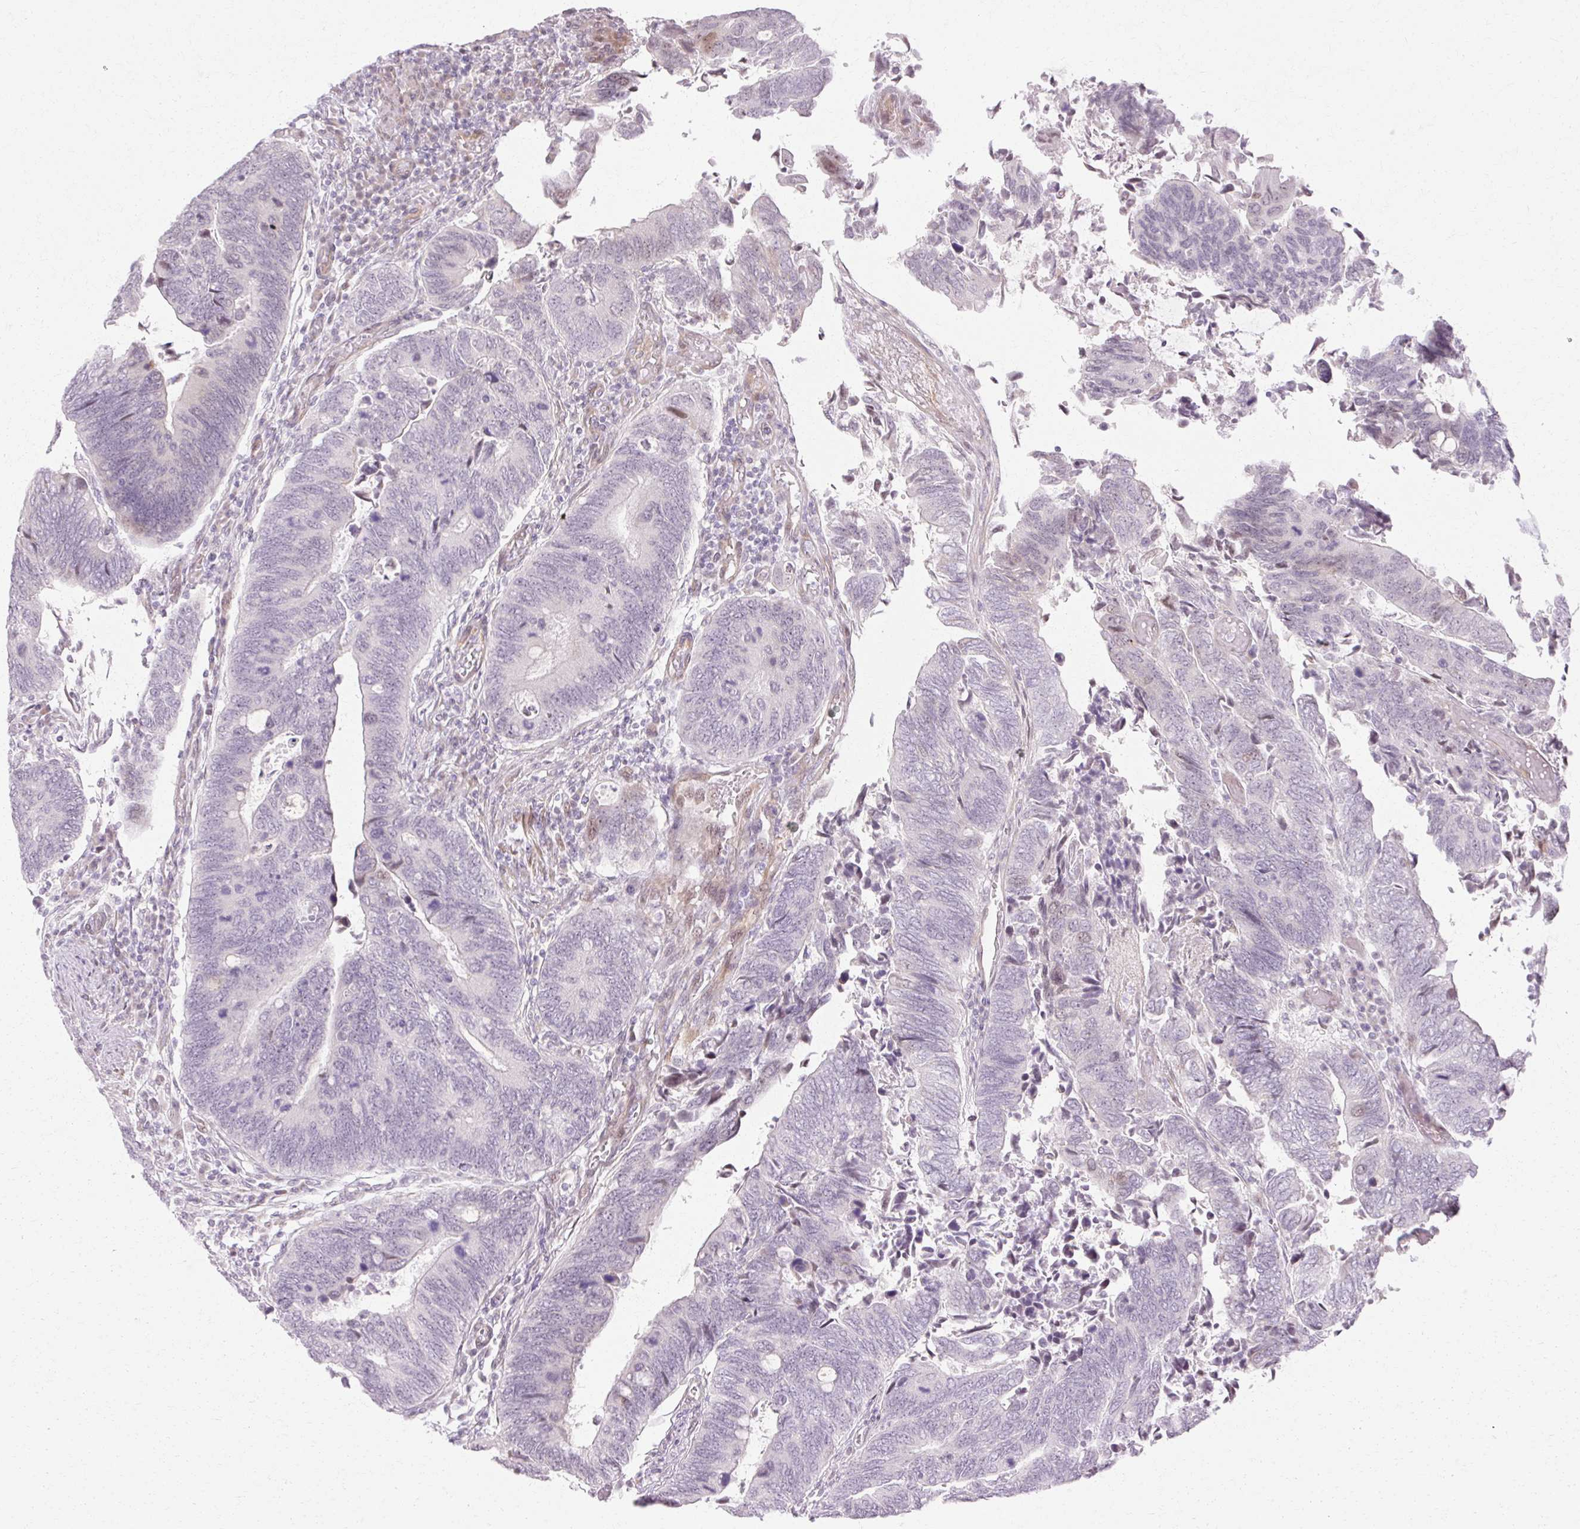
{"staining": {"intensity": "negative", "quantity": "none", "location": "none"}, "tissue": "colorectal cancer", "cell_type": "Tumor cells", "image_type": "cancer", "snomed": [{"axis": "morphology", "description": "Adenocarcinoma, NOS"}, {"axis": "topography", "description": "Colon"}], "caption": "This is an immunohistochemistry (IHC) micrograph of colorectal cancer (adenocarcinoma). There is no positivity in tumor cells.", "gene": "C3orf49", "patient": {"sex": "male", "age": 87}}